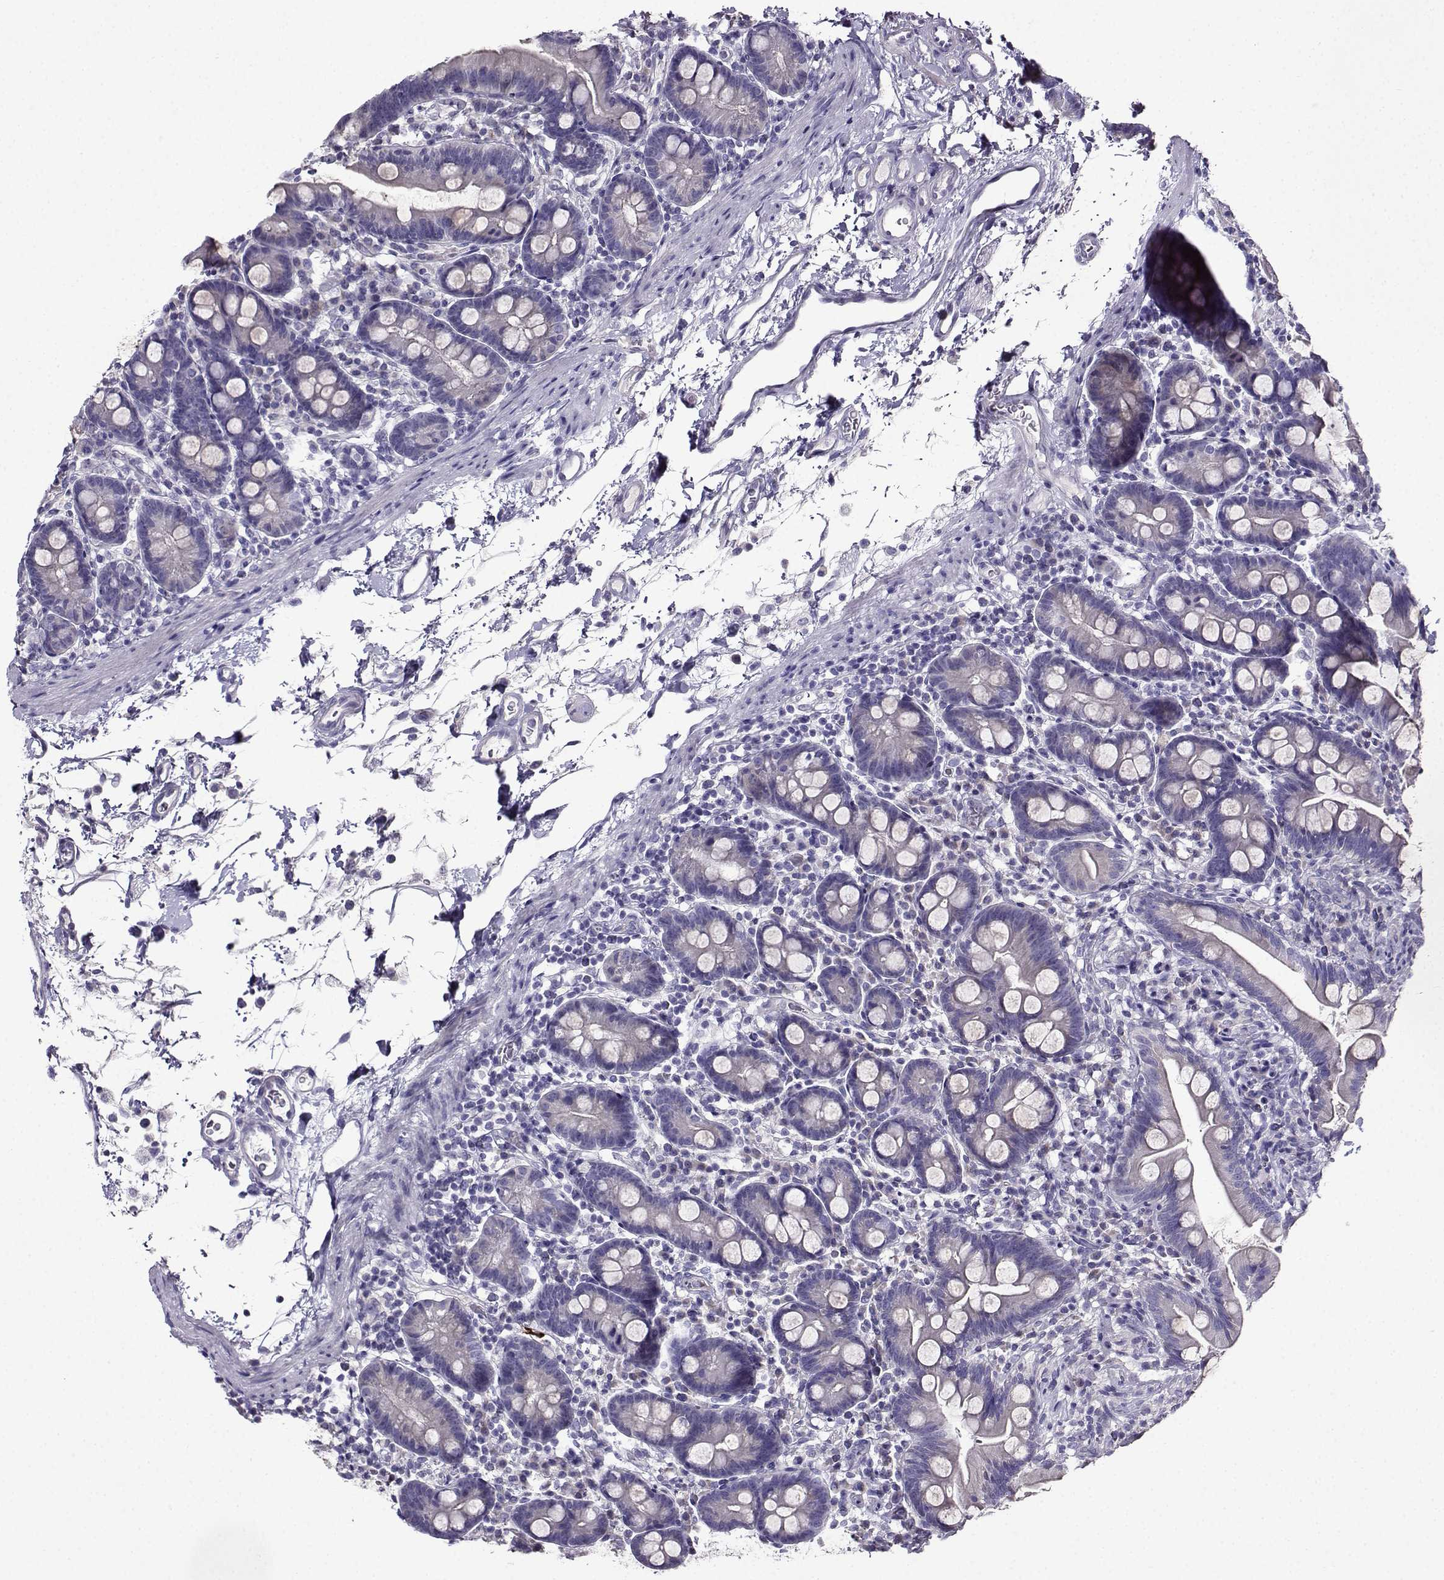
{"staining": {"intensity": "negative", "quantity": "none", "location": "none"}, "tissue": "small intestine", "cell_type": "Glandular cells", "image_type": "normal", "snomed": [{"axis": "morphology", "description": "Normal tissue, NOS"}, {"axis": "topography", "description": "Small intestine"}], "caption": "Immunohistochemistry photomicrograph of benign human small intestine stained for a protein (brown), which reveals no expression in glandular cells. (Stains: DAB (3,3'-diaminobenzidine) immunohistochemistry (IHC) with hematoxylin counter stain, Microscopy: brightfield microscopy at high magnification).", "gene": "TMEM266", "patient": {"sex": "female", "age": 44}}